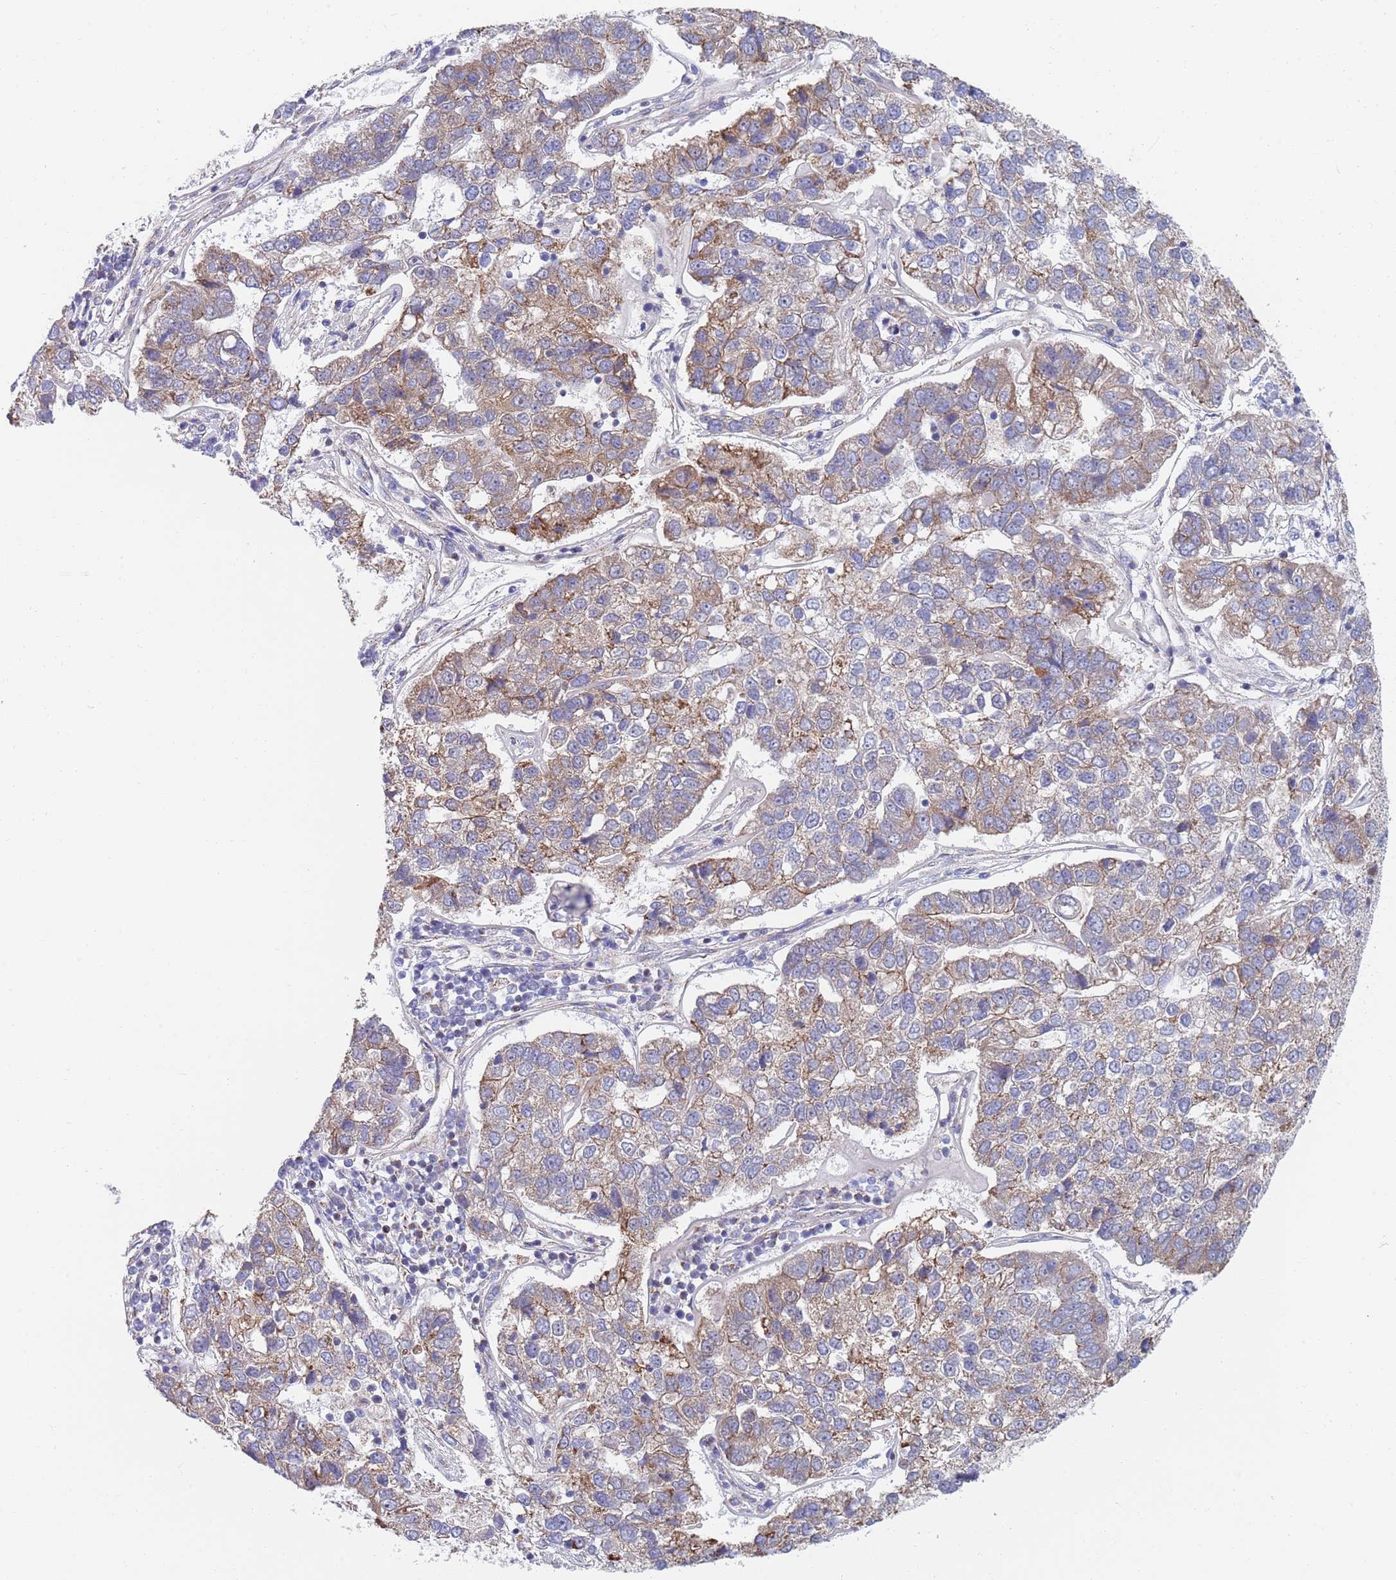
{"staining": {"intensity": "moderate", "quantity": "25%-75%", "location": "cytoplasmic/membranous"}, "tissue": "pancreatic cancer", "cell_type": "Tumor cells", "image_type": "cancer", "snomed": [{"axis": "morphology", "description": "Adenocarcinoma, NOS"}, {"axis": "topography", "description": "Pancreas"}], "caption": "Pancreatic cancer (adenocarcinoma) was stained to show a protein in brown. There is medium levels of moderate cytoplasmic/membranous positivity in about 25%-75% of tumor cells.", "gene": "PWWP3A", "patient": {"sex": "female", "age": 61}}